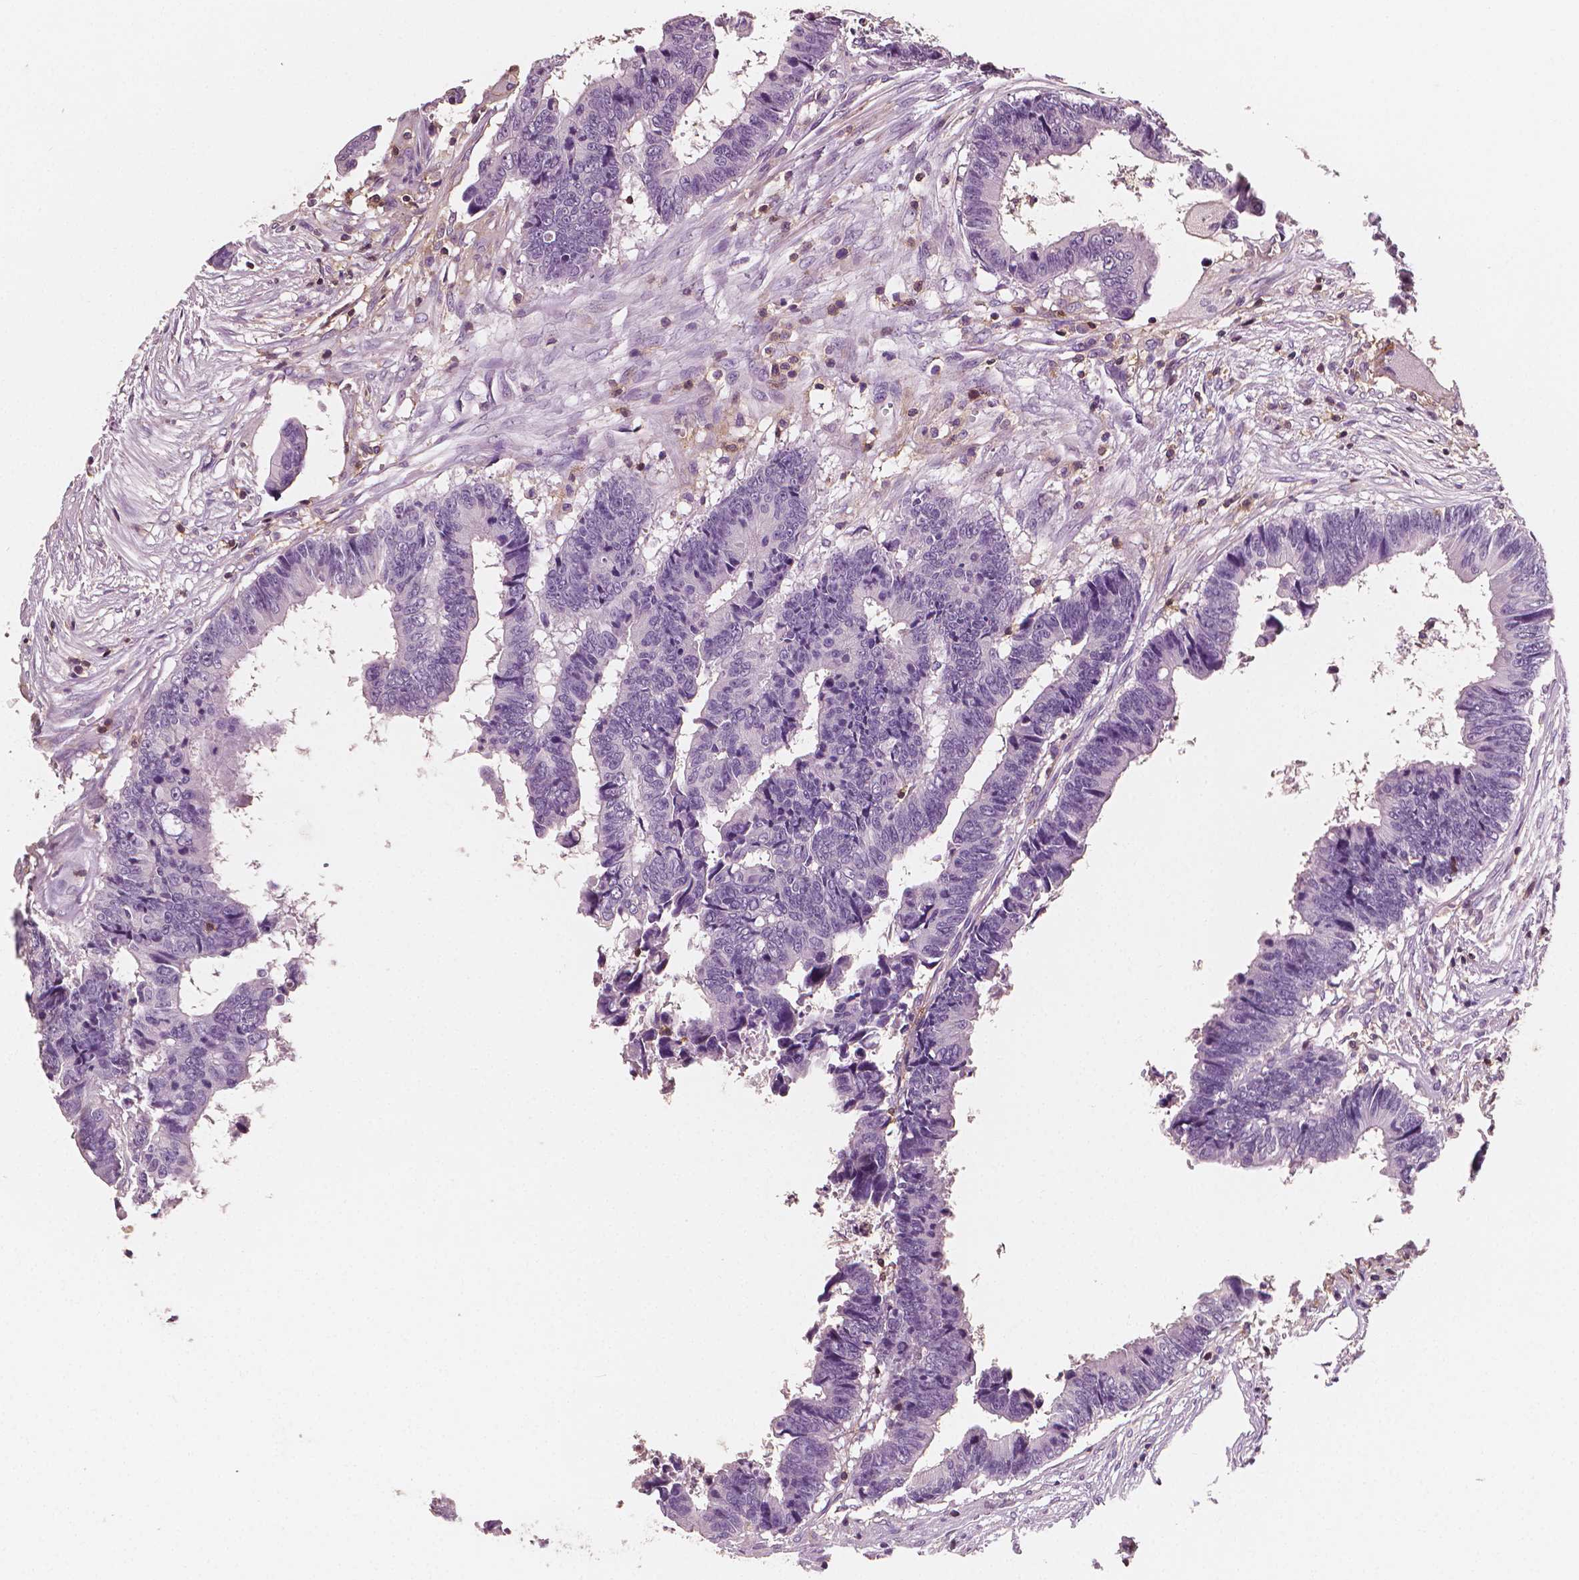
{"staining": {"intensity": "negative", "quantity": "none", "location": "none"}, "tissue": "colorectal cancer", "cell_type": "Tumor cells", "image_type": "cancer", "snomed": [{"axis": "morphology", "description": "Adenocarcinoma, NOS"}, {"axis": "topography", "description": "Colon"}], "caption": "An immunohistochemistry (IHC) image of colorectal cancer (adenocarcinoma) is shown. There is no staining in tumor cells of colorectal cancer (adenocarcinoma).", "gene": "PTPRC", "patient": {"sex": "female", "age": 82}}